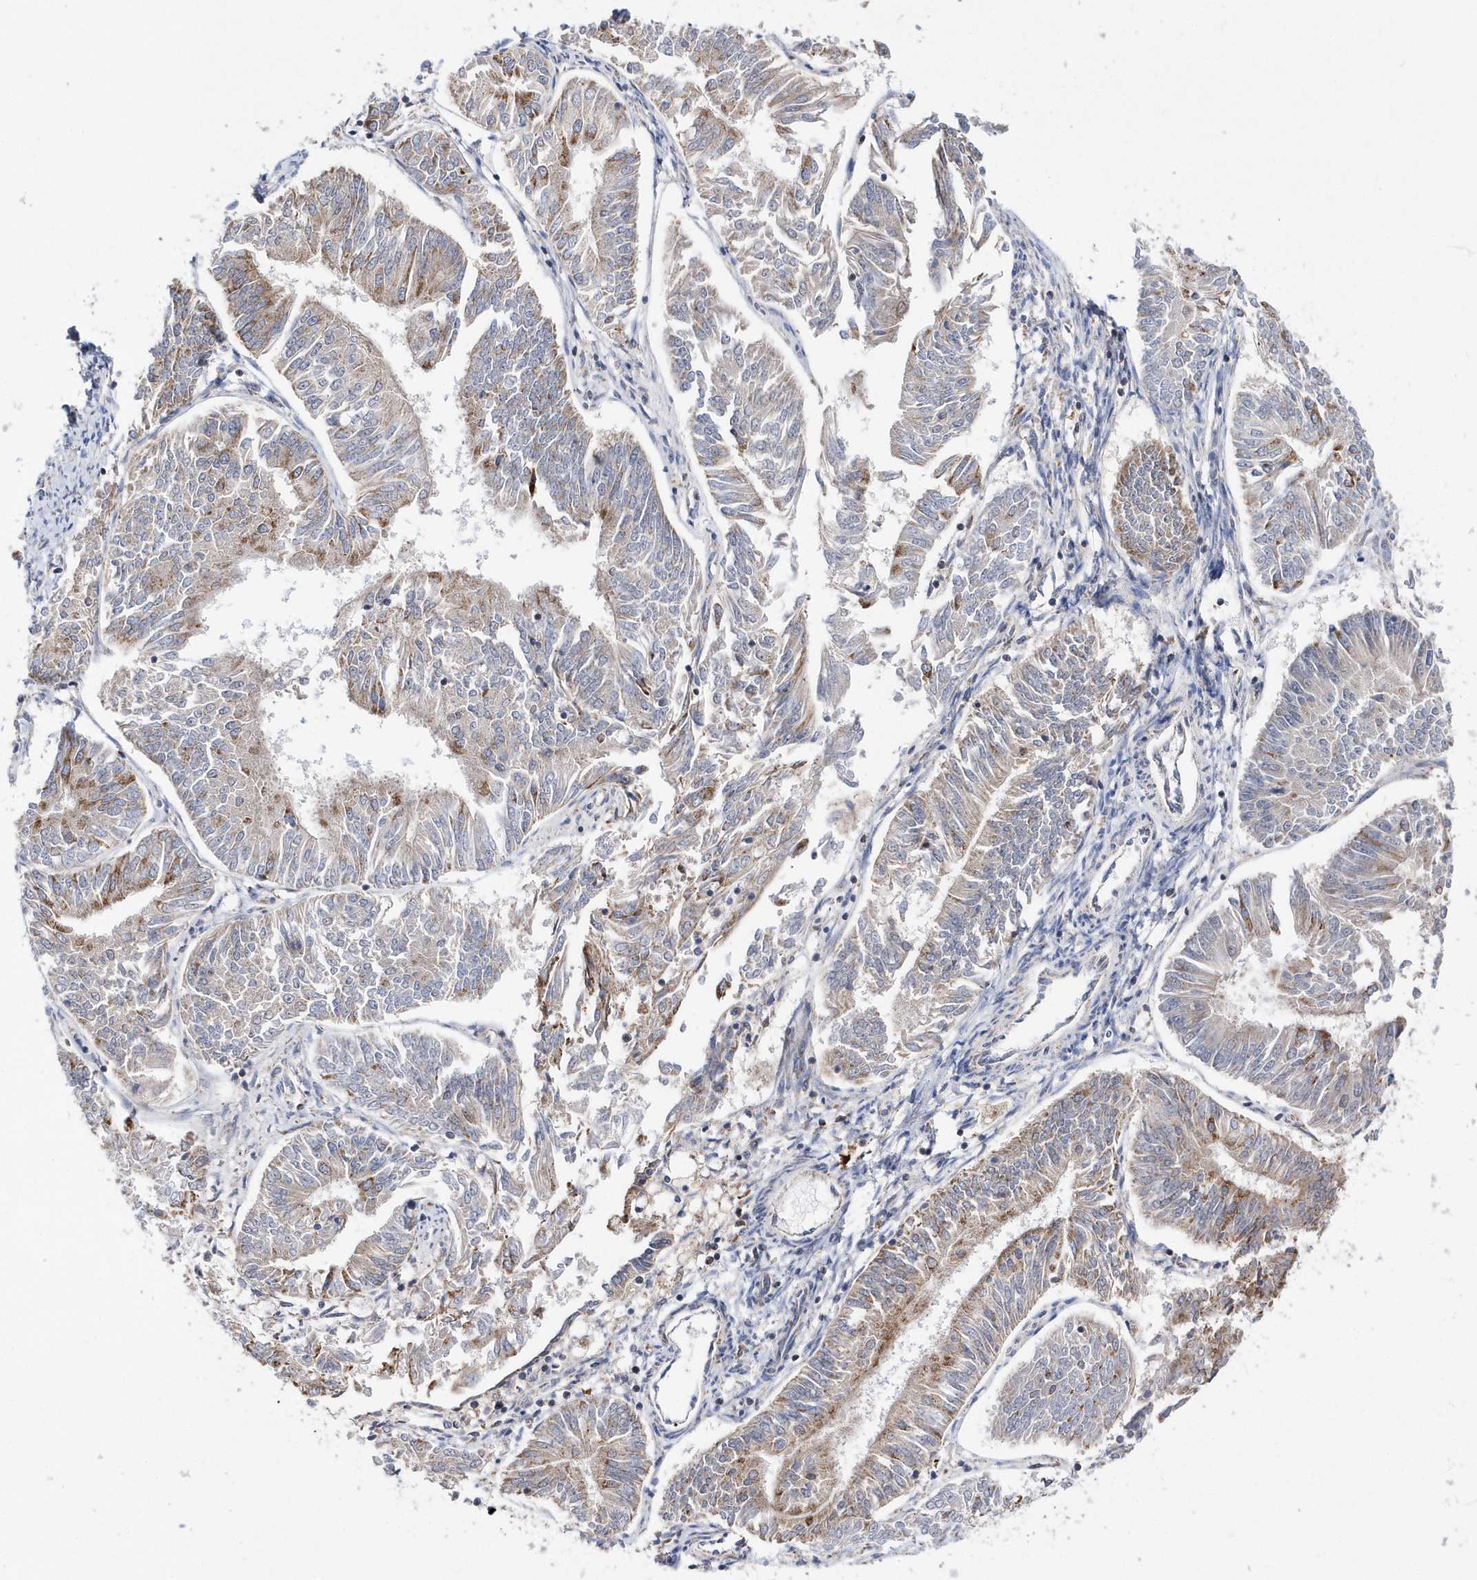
{"staining": {"intensity": "weak", "quantity": "<25%", "location": "cytoplasmic/membranous"}, "tissue": "endometrial cancer", "cell_type": "Tumor cells", "image_type": "cancer", "snomed": [{"axis": "morphology", "description": "Adenocarcinoma, NOS"}, {"axis": "topography", "description": "Endometrium"}], "caption": "Protein analysis of endometrial cancer exhibits no significant expression in tumor cells.", "gene": "SPATA5", "patient": {"sex": "female", "age": 58}}